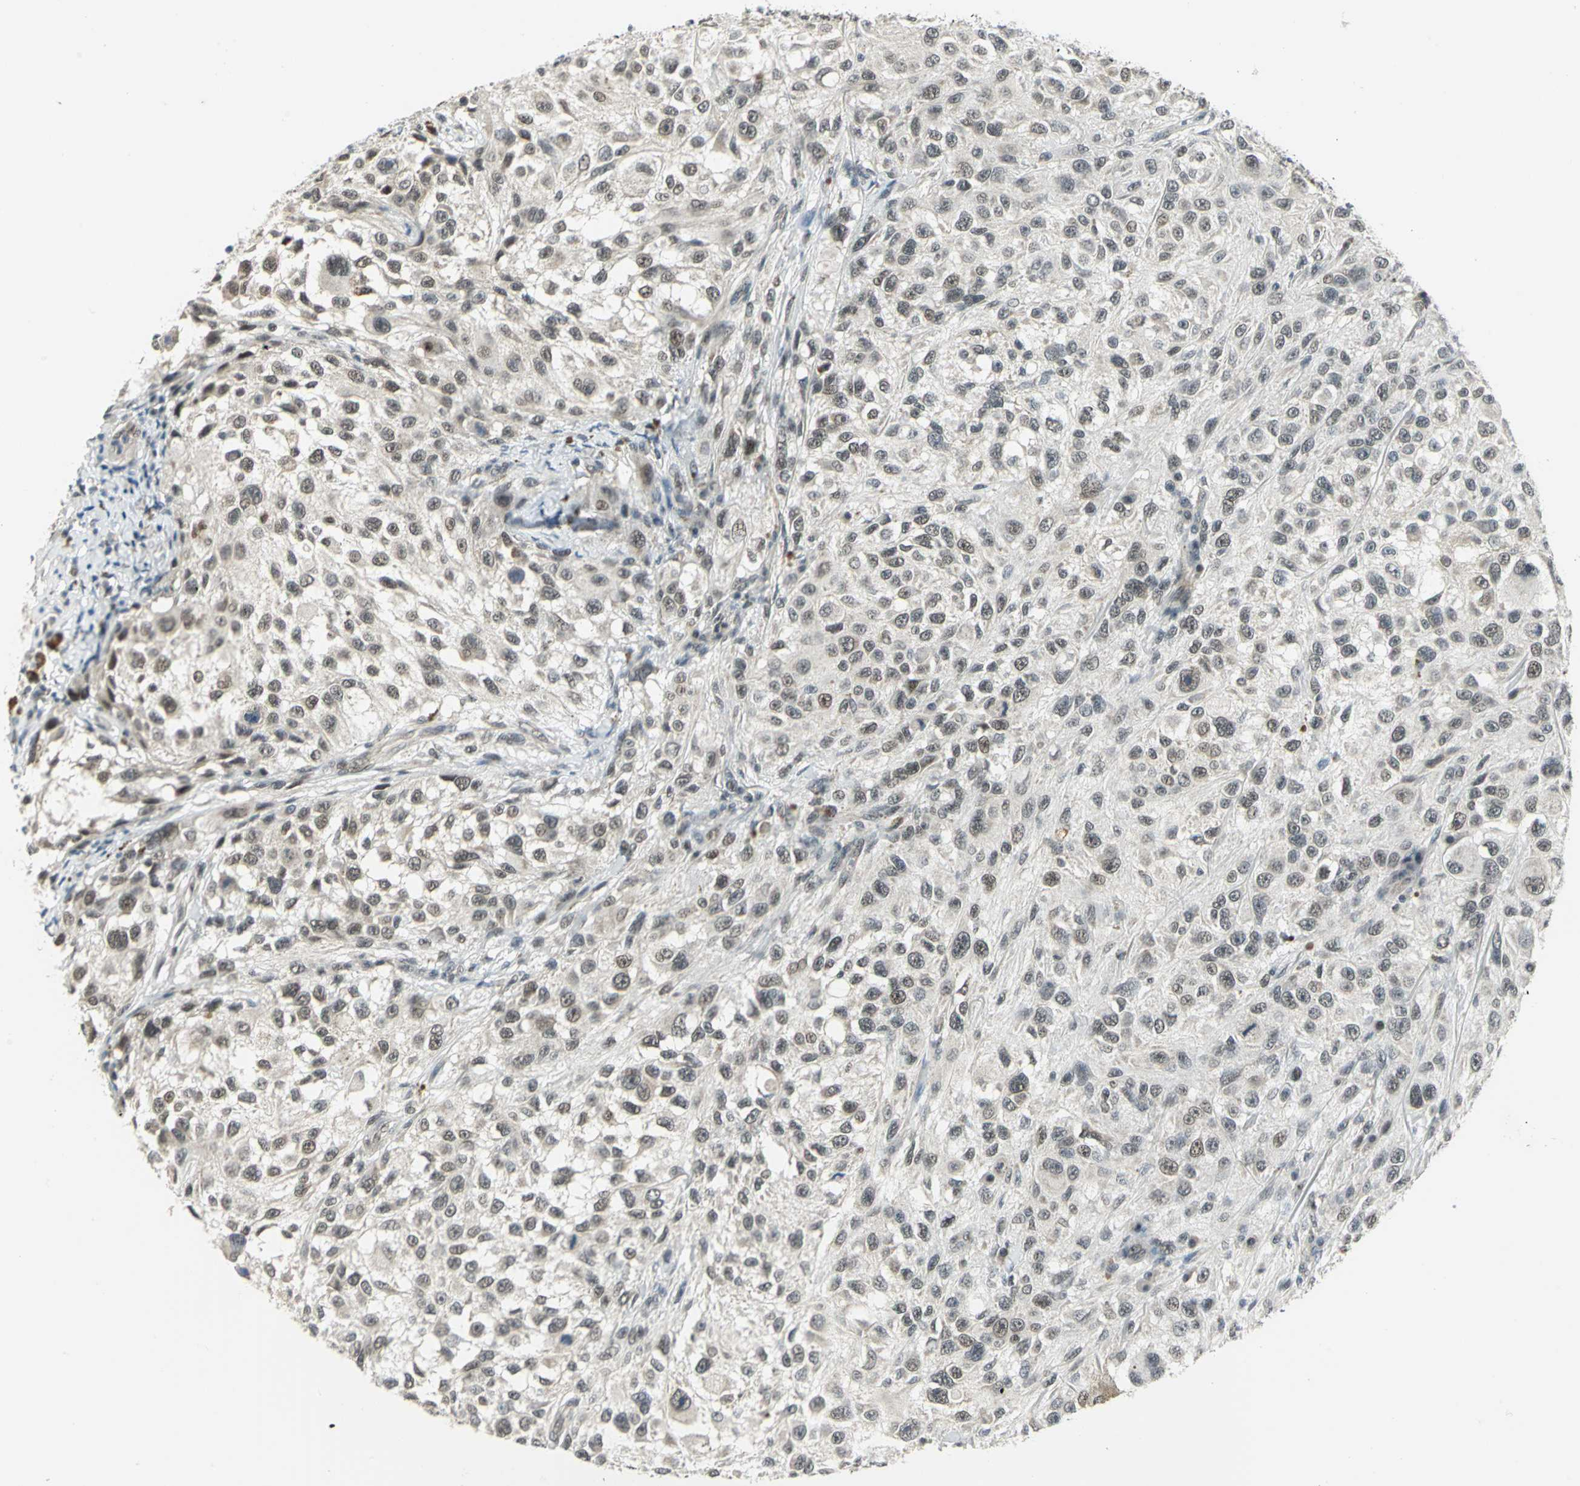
{"staining": {"intensity": "weak", "quantity": "<25%", "location": "cytoplasmic/membranous,nuclear"}, "tissue": "melanoma", "cell_type": "Tumor cells", "image_type": "cancer", "snomed": [{"axis": "morphology", "description": "Necrosis, NOS"}, {"axis": "morphology", "description": "Malignant melanoma, NOS"}, {"axis": "topography", "description": "Skin"}], "caption": "Protein analysis of malignant melanoma demonstrates no significant expression in tumor cells.", "gene": "MTA1", "patient": {"sex": "female", "age": 87}}